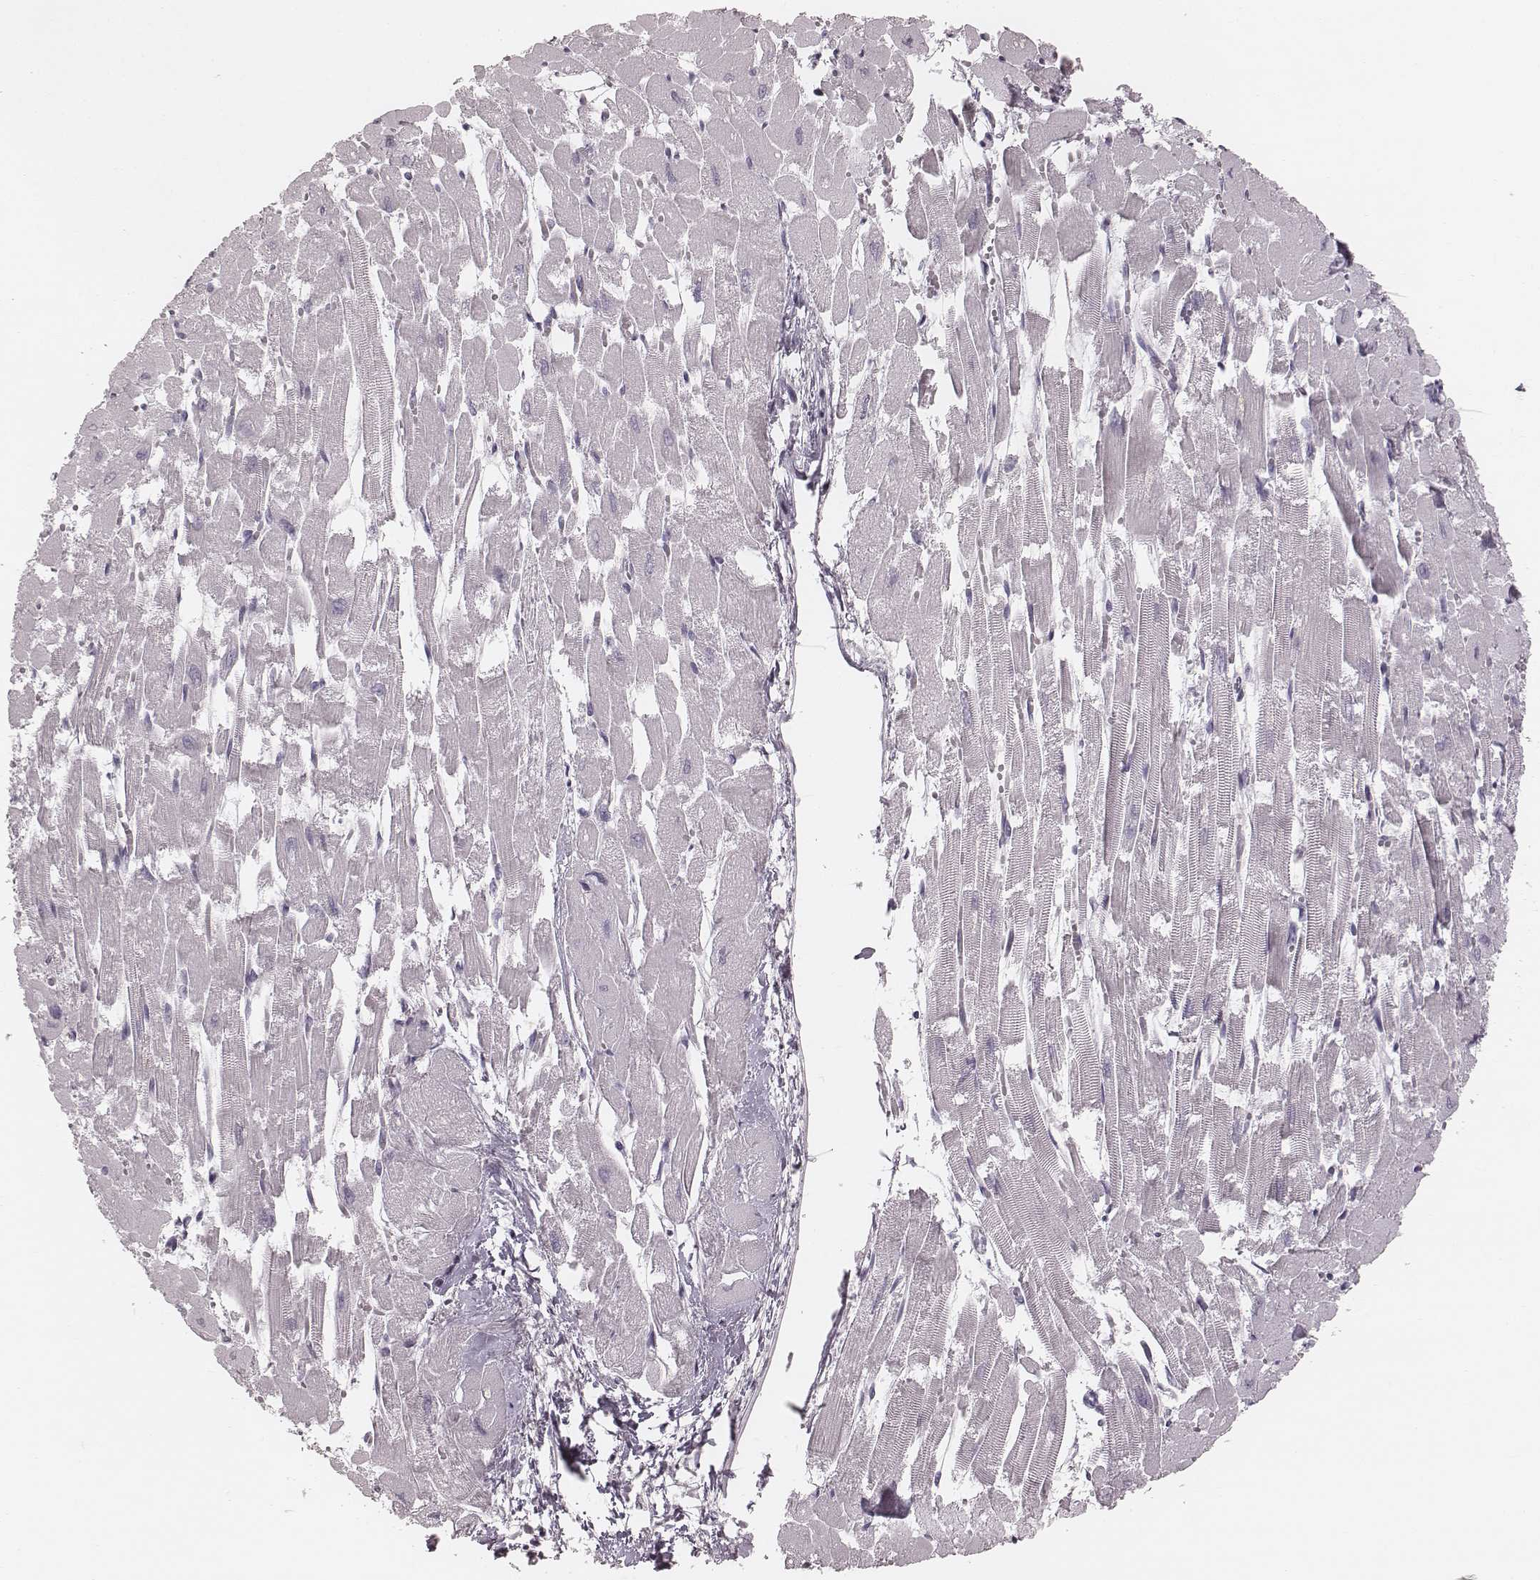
{"staining": {"intensity": "negative", "quantity": "none", "location": "none"}, "tissue": "heart muscle", "cell_type": "Cardiomyocytes", "image_type": "normal", "snomed": [{"axis": "morphology", "description": "Normal tissue, NOS"}, {"axis": "topography", "description": "Heart"}], "caption": "Protein analysis of benign heart muscle shows no significant staining in cardiomyocytes.", "gene": "S100Z", "patient": {"sex": "female", "age": 52}}